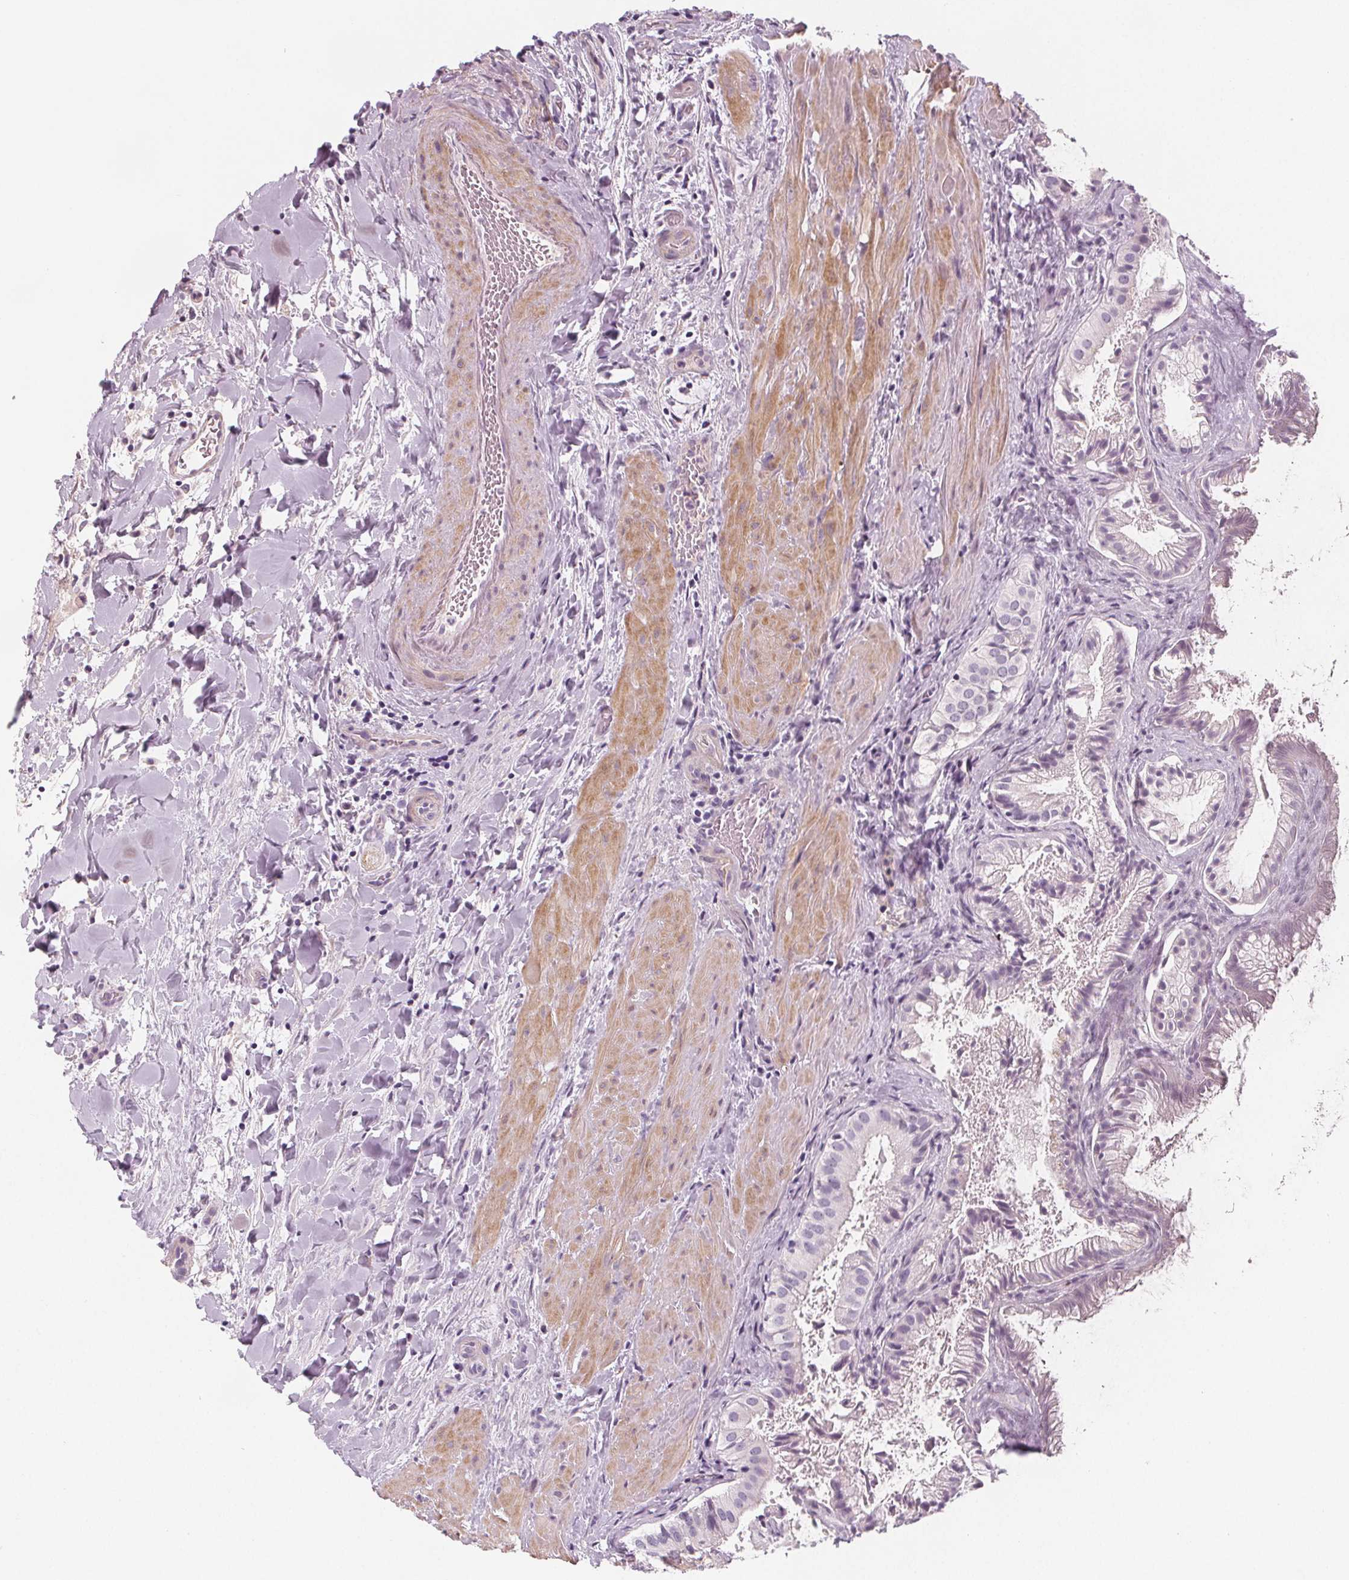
{"staining": {"intensity": "negative", "quantity": "none", "location": "none"}, "tissue": "gallbladder", "cell_type": "Glandular cells", "image_type": "normal", "snomed": [{"axis": "morphology", "description": "Normal tissue, NOS"}, {"axis": "topography", "description": "Gallbladder"}], "caption": "Immunohistochemistry (IHC) of benign human gallbladder demonstrates no positivity in glandular cells. The staining was performed using DAB (3,3'-diaminobenzidine) to visualize the protein expression in brown, while the nuclei were stained in blue with hematoxylin (Magnification: 20x).", "gene": "SLC5A12", "patient": {"sex": "male", "age": 70}}